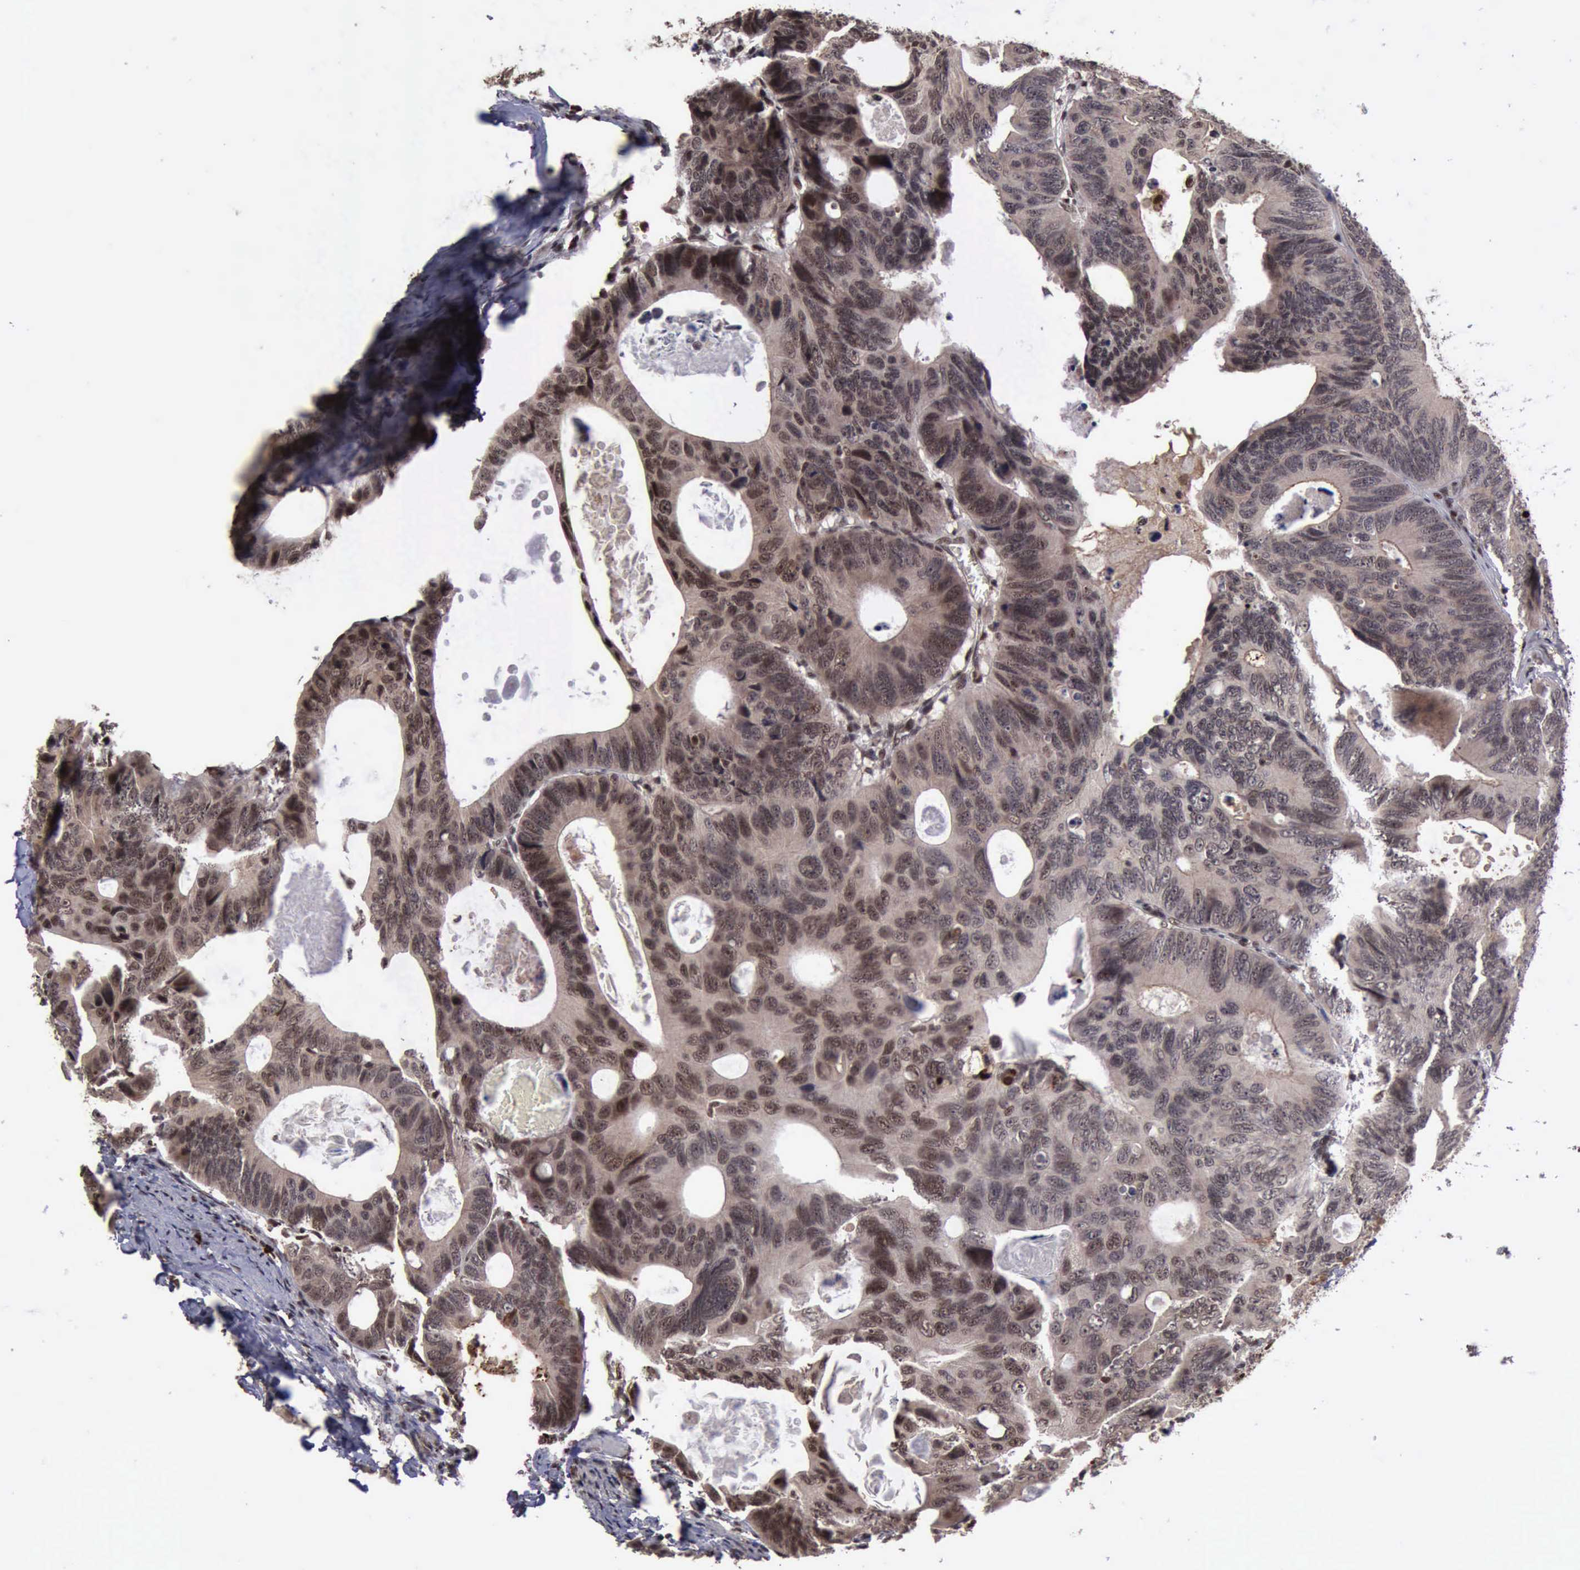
{"staining": {"intensity": "moderate", "quantity": ">75%", "location": "cytoplasmic/membranous,nuclear"}, "tissue": "colorectal cancer", "cell_type": "Tumor cells", "image_type": "cancer", "snomed": [{"axis": "morphology", "description": "Adenocarcinoma, NOS"}, {"axis": "topography", "description": "Colon"}], "caption": "Protein staining reveals moderate cytoplasmic/membranous and nuclear positivity in about >75% of tumor cells in adenocarcinoma (colorectal).", "gene": "TRMT2A", "patient": {"sex": "female", "age": 55}}